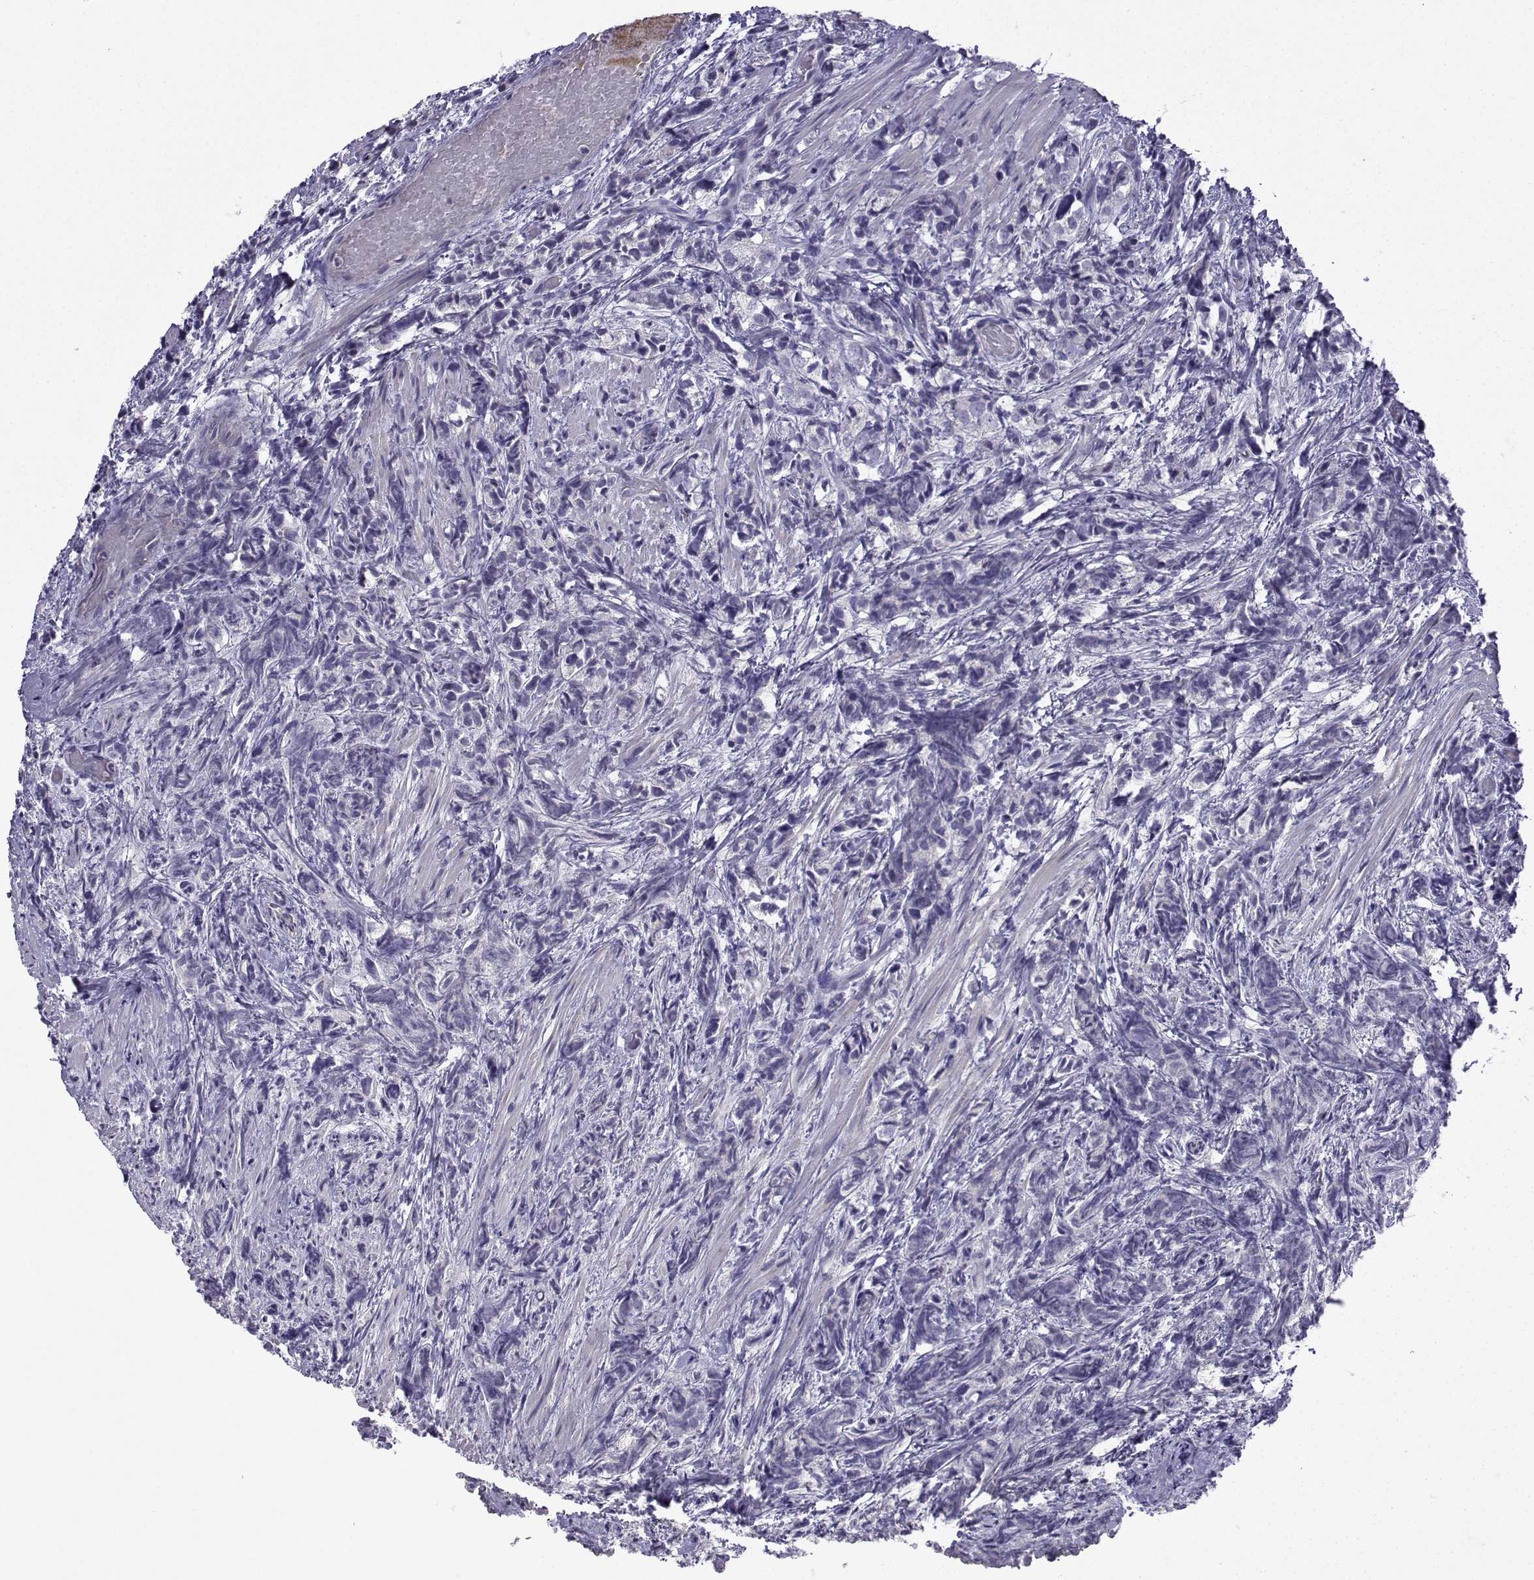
{"staining": {"intensity": "negative", "quantity": "none", "location": "none"}, "tissue": "prostate cancer", "cell_type": "Tumor cells", "image_type": "cancer", "snomed": [{"axis": "morphology", "description": "Adenocarcinoma, High grade"}, {"axis": "topography", "description": "Prostate"}], "caption": "Prostate high-grade adenocarcinoma stained for a protein using IHC displays no expression tumor cells.", "gene": "SPACA7", "patient": {"sex": "male", "age": 53}}